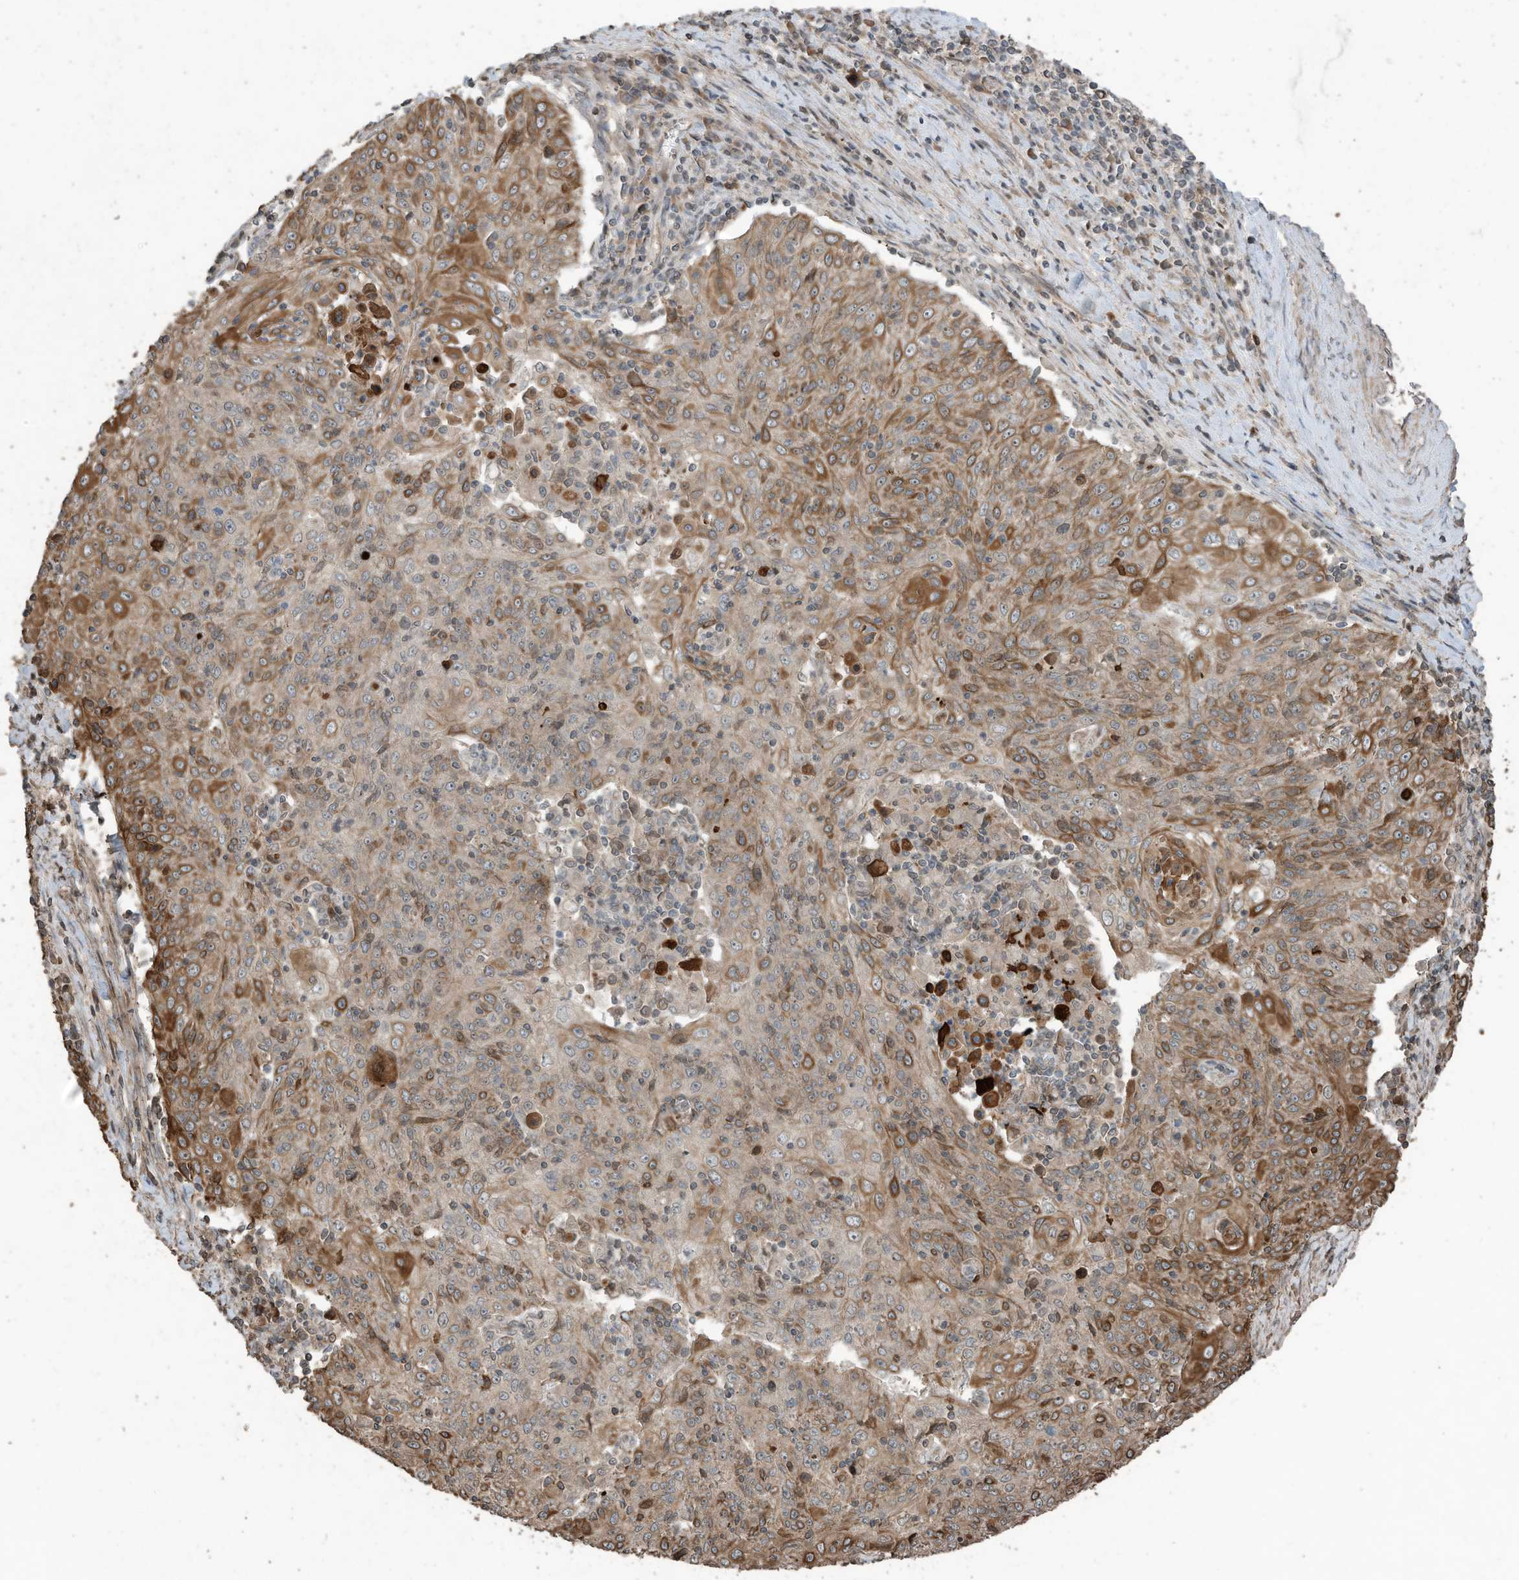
{"staining": {"intensity": "moderate", "quantity": ">75%", "location": "cytoplasmic/membranous"}, "tissue": "cervical cancer", "cell_type": "Tumor cells", "image_type": "cancer", "snomed": [{"axis": "morphology", "description": "Squamous cell carcinoma, NOS"}, {"axis": "topography", "description": "Cervix"}], "caption": "High-power microscopy captured an immunohistochemistry photomicrograph of cervical cancer (squamous cell carcinoma), revealing moderate cytoplasmic/membranous staining in approximately >75% of tumor cells.", "gene": "ZNF653", "patient": {"sex": "female", "age": 48}}